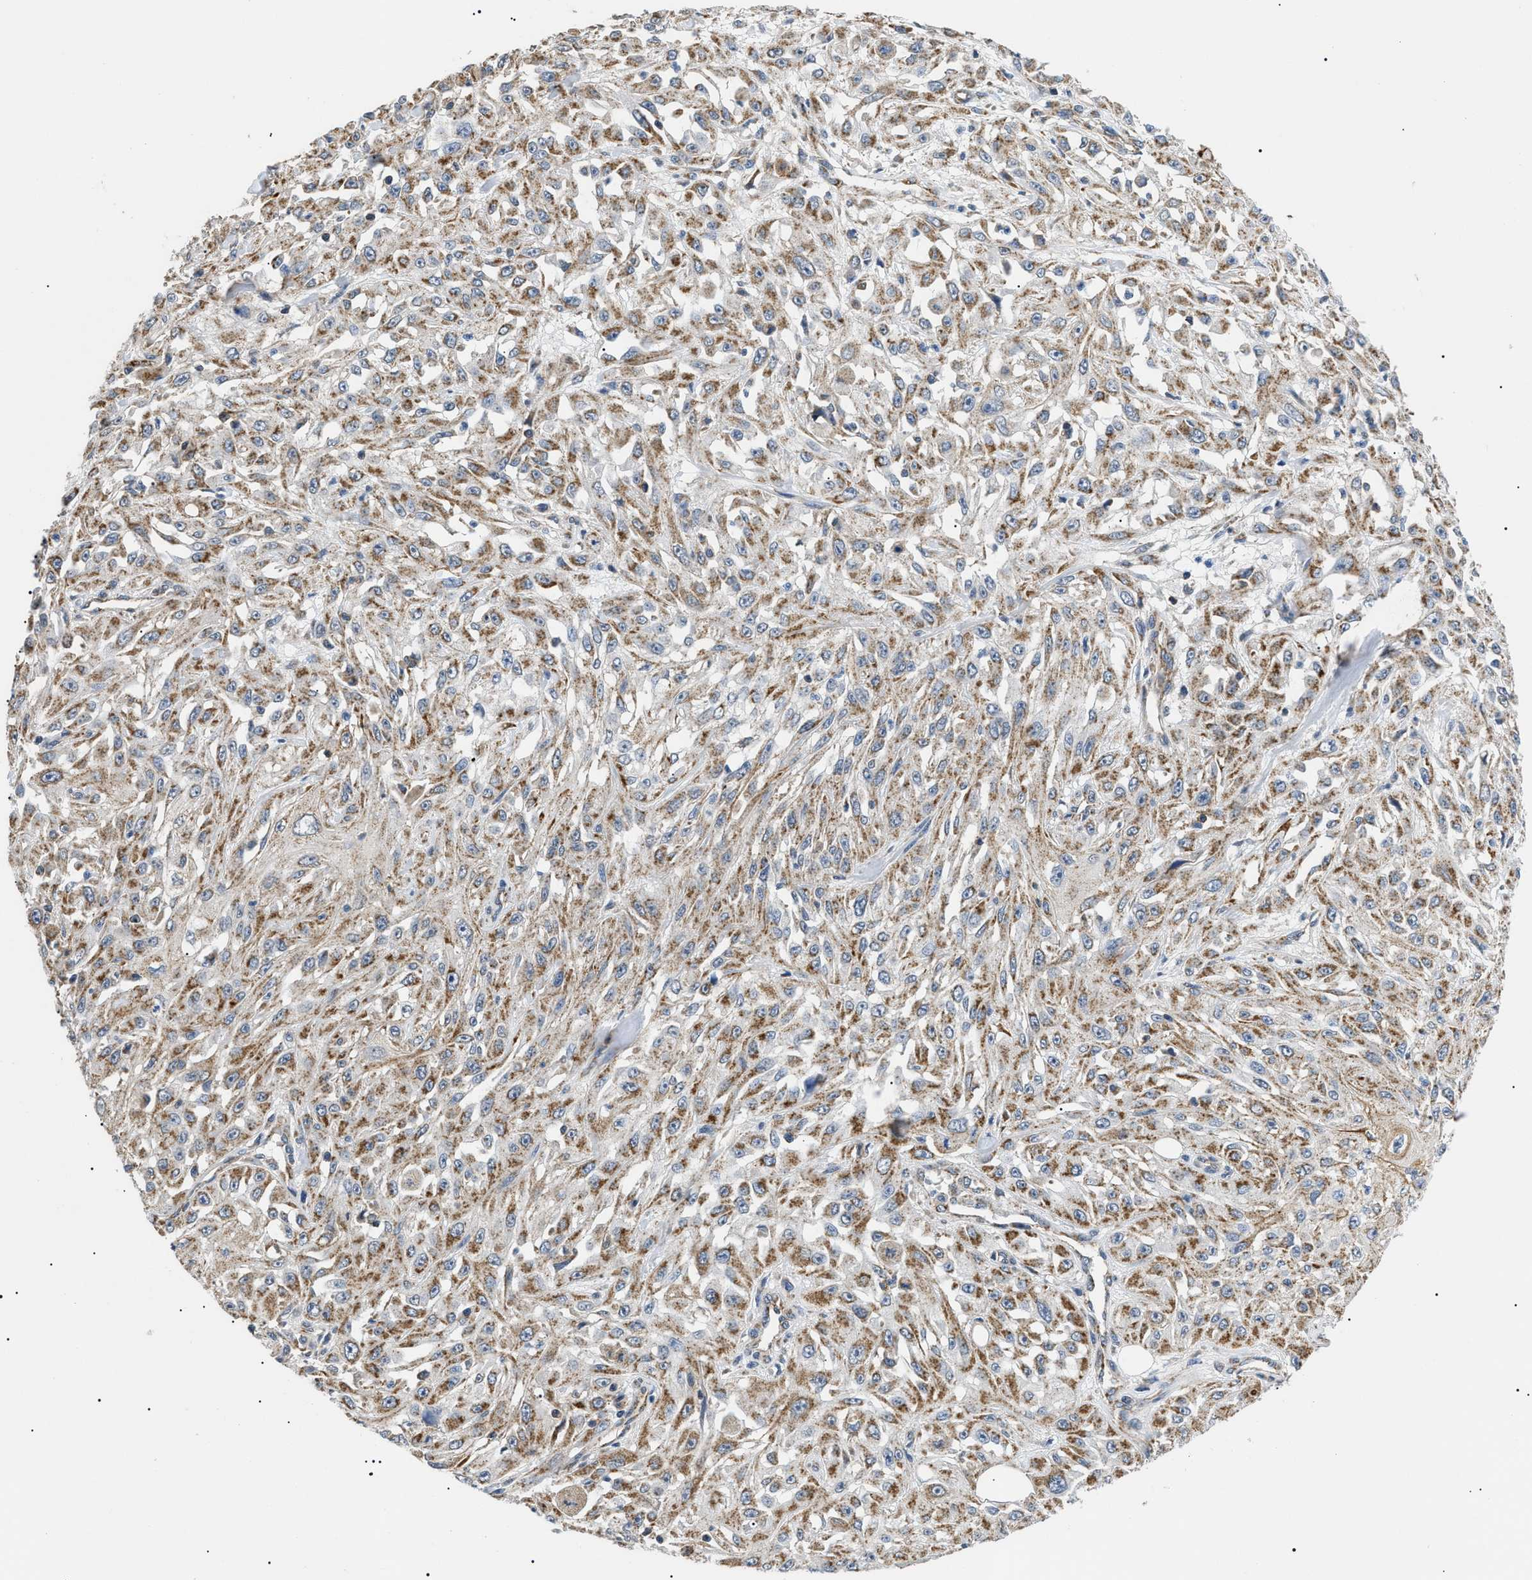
{"staining": {"intensity": "moderate", "quantity": ">75%", "location": "cytoplasmic/membranous"}, "tissue": "skin cancer", "cell_type": "Tumor cells", "image_type": "cancer", "snomed": [{"axis": "morphology", "description": "Squamous cell carcinoma, NOS"}, {"axis": "morphology", "description": "Squamous cell carcinoma, metastatic, NOS"}, {"axis": "topography", "description": "Skin"}, {"axis": "topography", "description": "Lymph node"}], "caption": "This is an image of IHC staining of skin cancer, which shows moderate positivity in the cytoplasmic/membranous of tumor cells.", "gene": "TOMM6", "patient": {"sex": "male", "age": 75}}